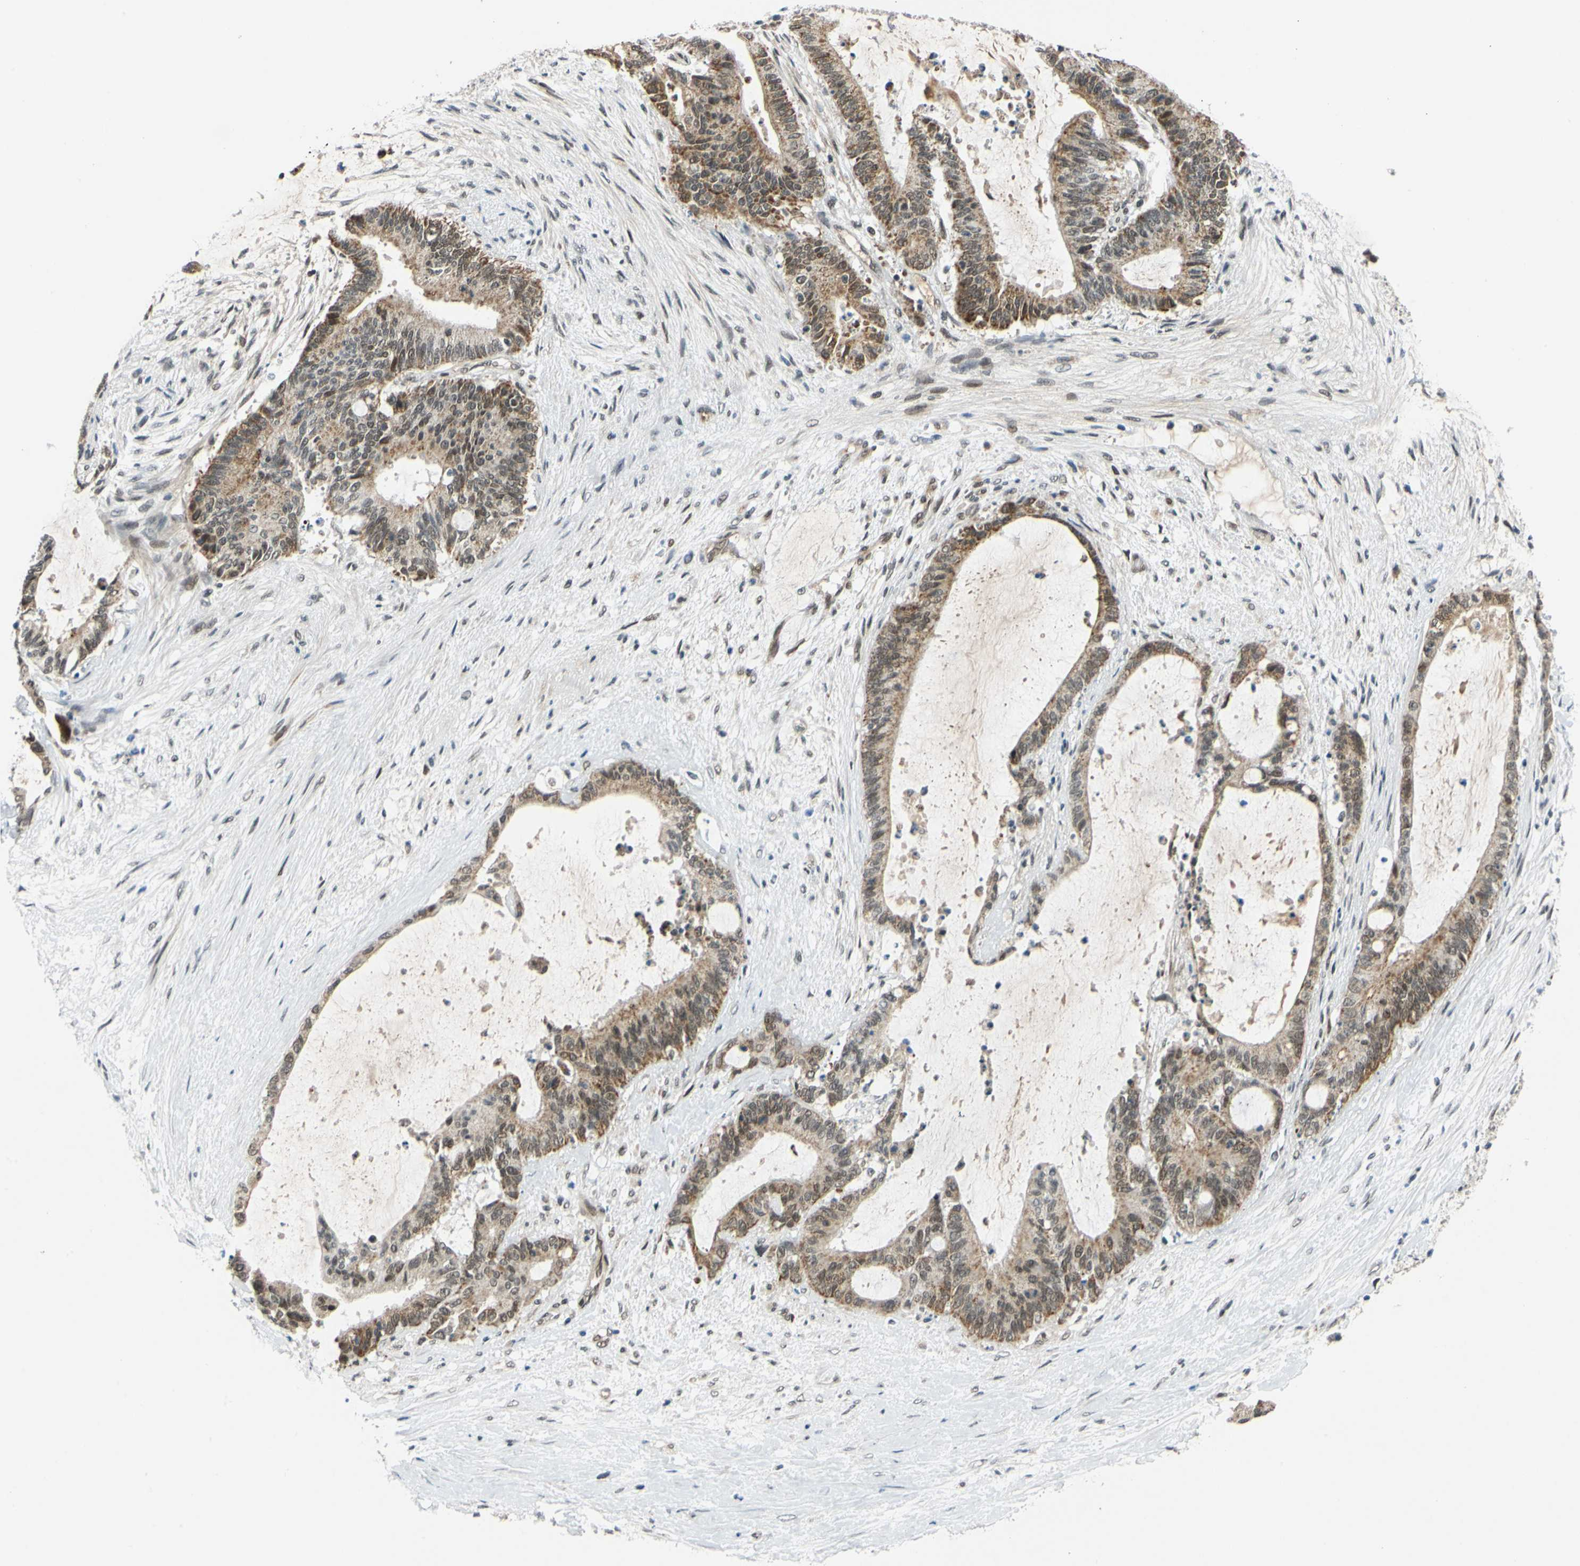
{"staining": {"intensity": "moderate", "quantity": ">75%", "location": "cytoplasmic/membranous"}, "tissue": "liver cancer", "cell_type": "Tumor cells", "image_type": "cancer", "snomed": [{"axis": "morphology", "description": "Cholangiocarcinoma"}, {"axis": "topography", "description": "Liver"}], "caption": "A micrograph of liver cancer (cholangiocarcinoma) stained for a protein exhibits moderate cytoplasmic/membranous brown staining in tumor cells.", "gene": "POGZ", "patient": {"sex": "female", "age": 73}}